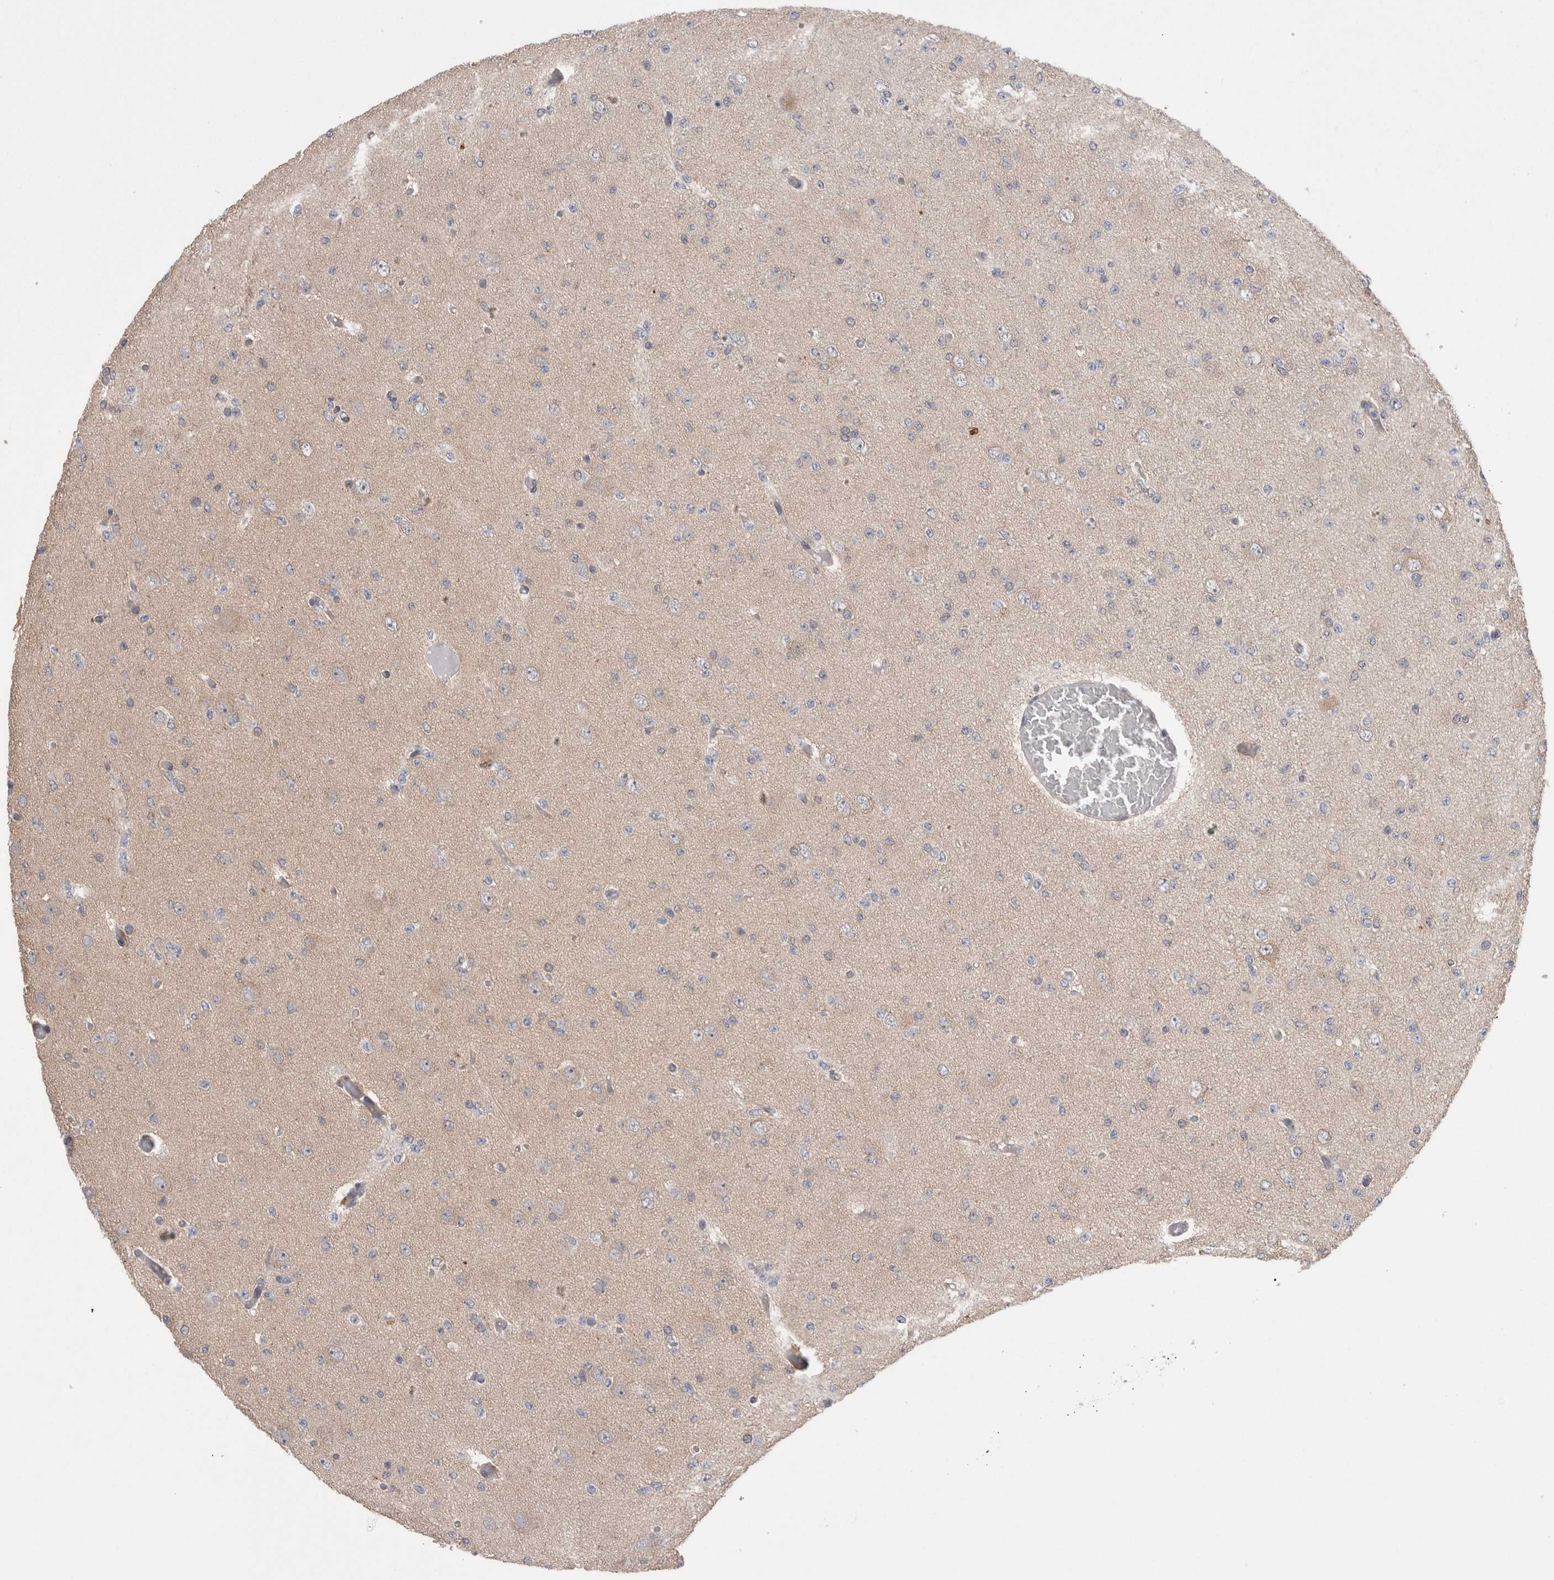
{"staining": {"intensity": "negative", "quantity": "none", "location": "none"}, "tissue": "glioma", "cell_type": "Tumor cells", "image_type": "cancer", "snomed": [{"axis": "morphology", "description": "Glioma, malignant, Low grade"}, {"axis": "topography", "description": "Brain"}], "caption": "High power microscopy micrograph of an immunohistochemistry (IHC) image of glioma, revealing no significant expression in tumor cells. Brightfield microscopy of immunohistochemistry stained with DAB (3,3'-diaminobenzidine) (brown) and hematoxylin (blue), captured at high magnification.", "gene": "DCTN6", "patient": {"sex": "female", "age": 22}}